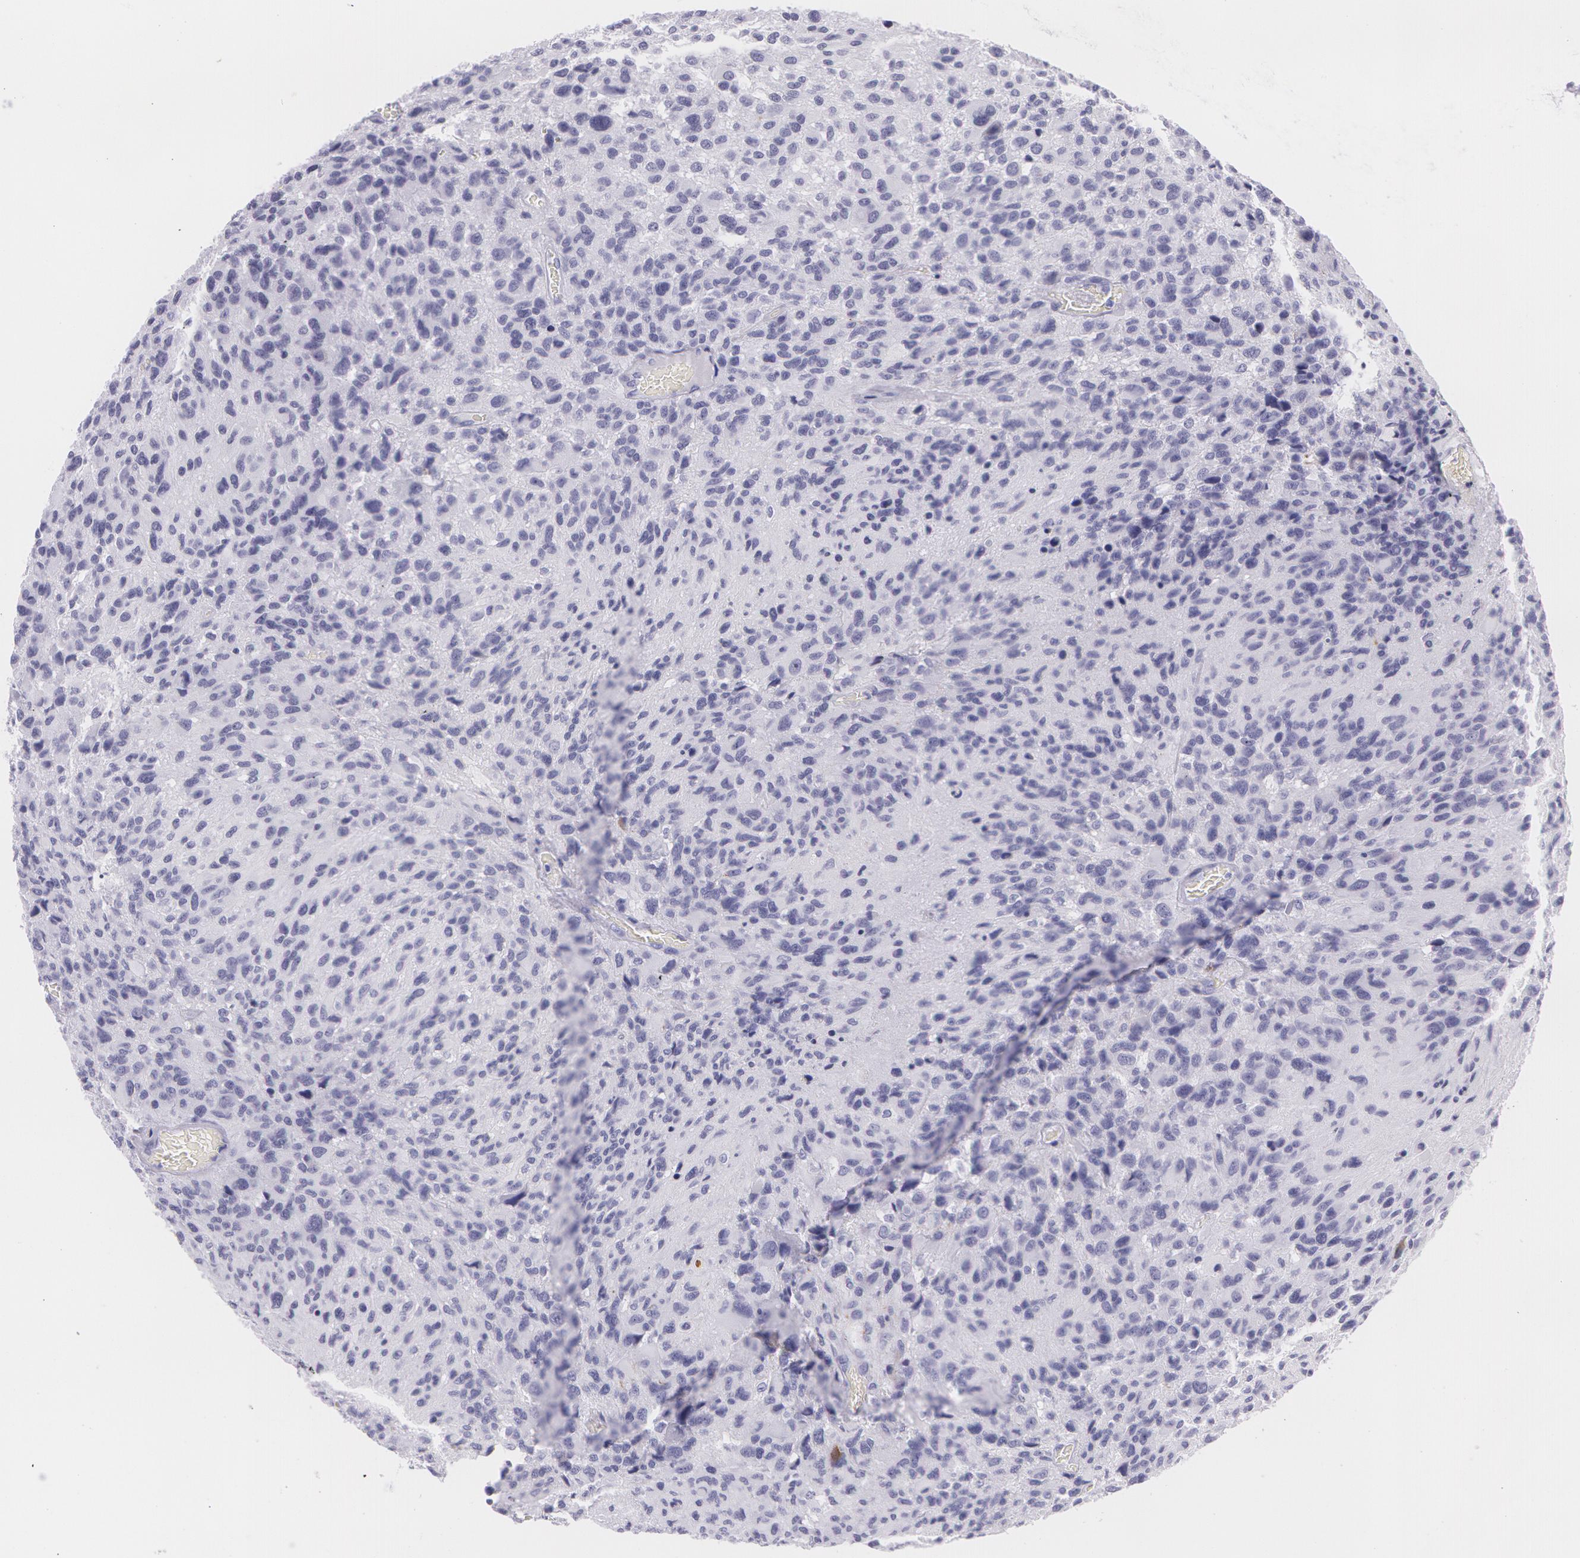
{"staining": {"intensity": "negative", "quantity": "none", "location": "none"}, "tissue": "glioma", "cell_type": "Tumor cells", "image_type": "cancer", "snomed": [{"axis": "morphology", "description": "Glioma, malignant, High grade"}, {"axis": "topography", "description": "Brain"}], "caption": "An immunohistochemistry (IHC) photomicrograph of malignant glioma (high-grade) is shown. There is no staining in tumor cells of malignant glioma (high-grade). Nuclei are stained in blue.", "gene": "SNCG", "patient": {"sex": "male", "age": 69}}